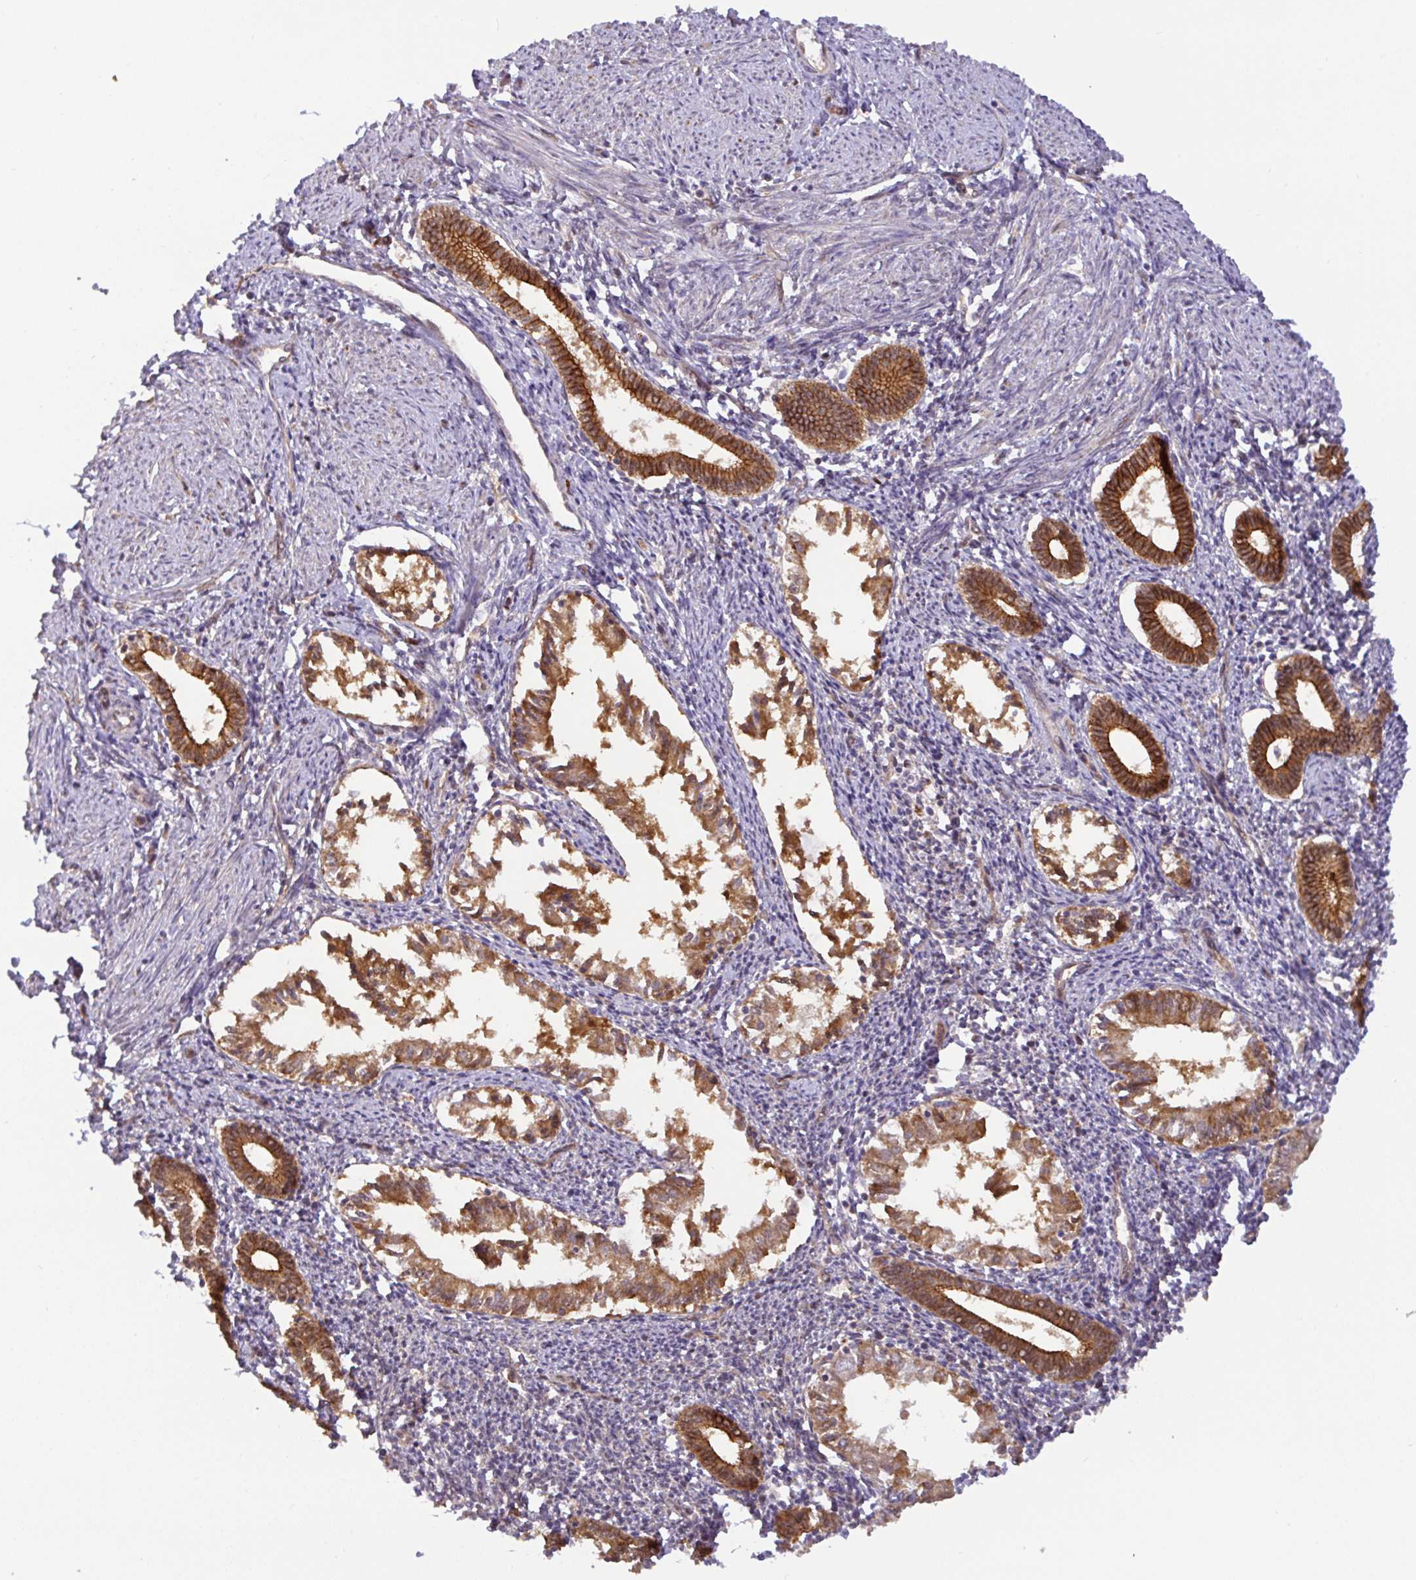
{"staining": {"intensity": "negative", "quantity": "none", "location": "none"}, "tissue": "endometrium", "cell_type": "Cells in endometrial stroma", "image_type": "normal", "snomed": [{"axis": "morphology", "description": "Normal tissue, NOS"}, {"axis": "topography", "description": "Endometrium"}], "caption": "Cells in endometrial stroma show no significant protein staining in normal endometrium. The staining is performed using DAB (3,3'-diaminobenzidine) brown chromogen with nuclei counter-stained in using hematoxylin.", "gene": "DLEU7", "patient": {"sex": "female", "age": 41}}